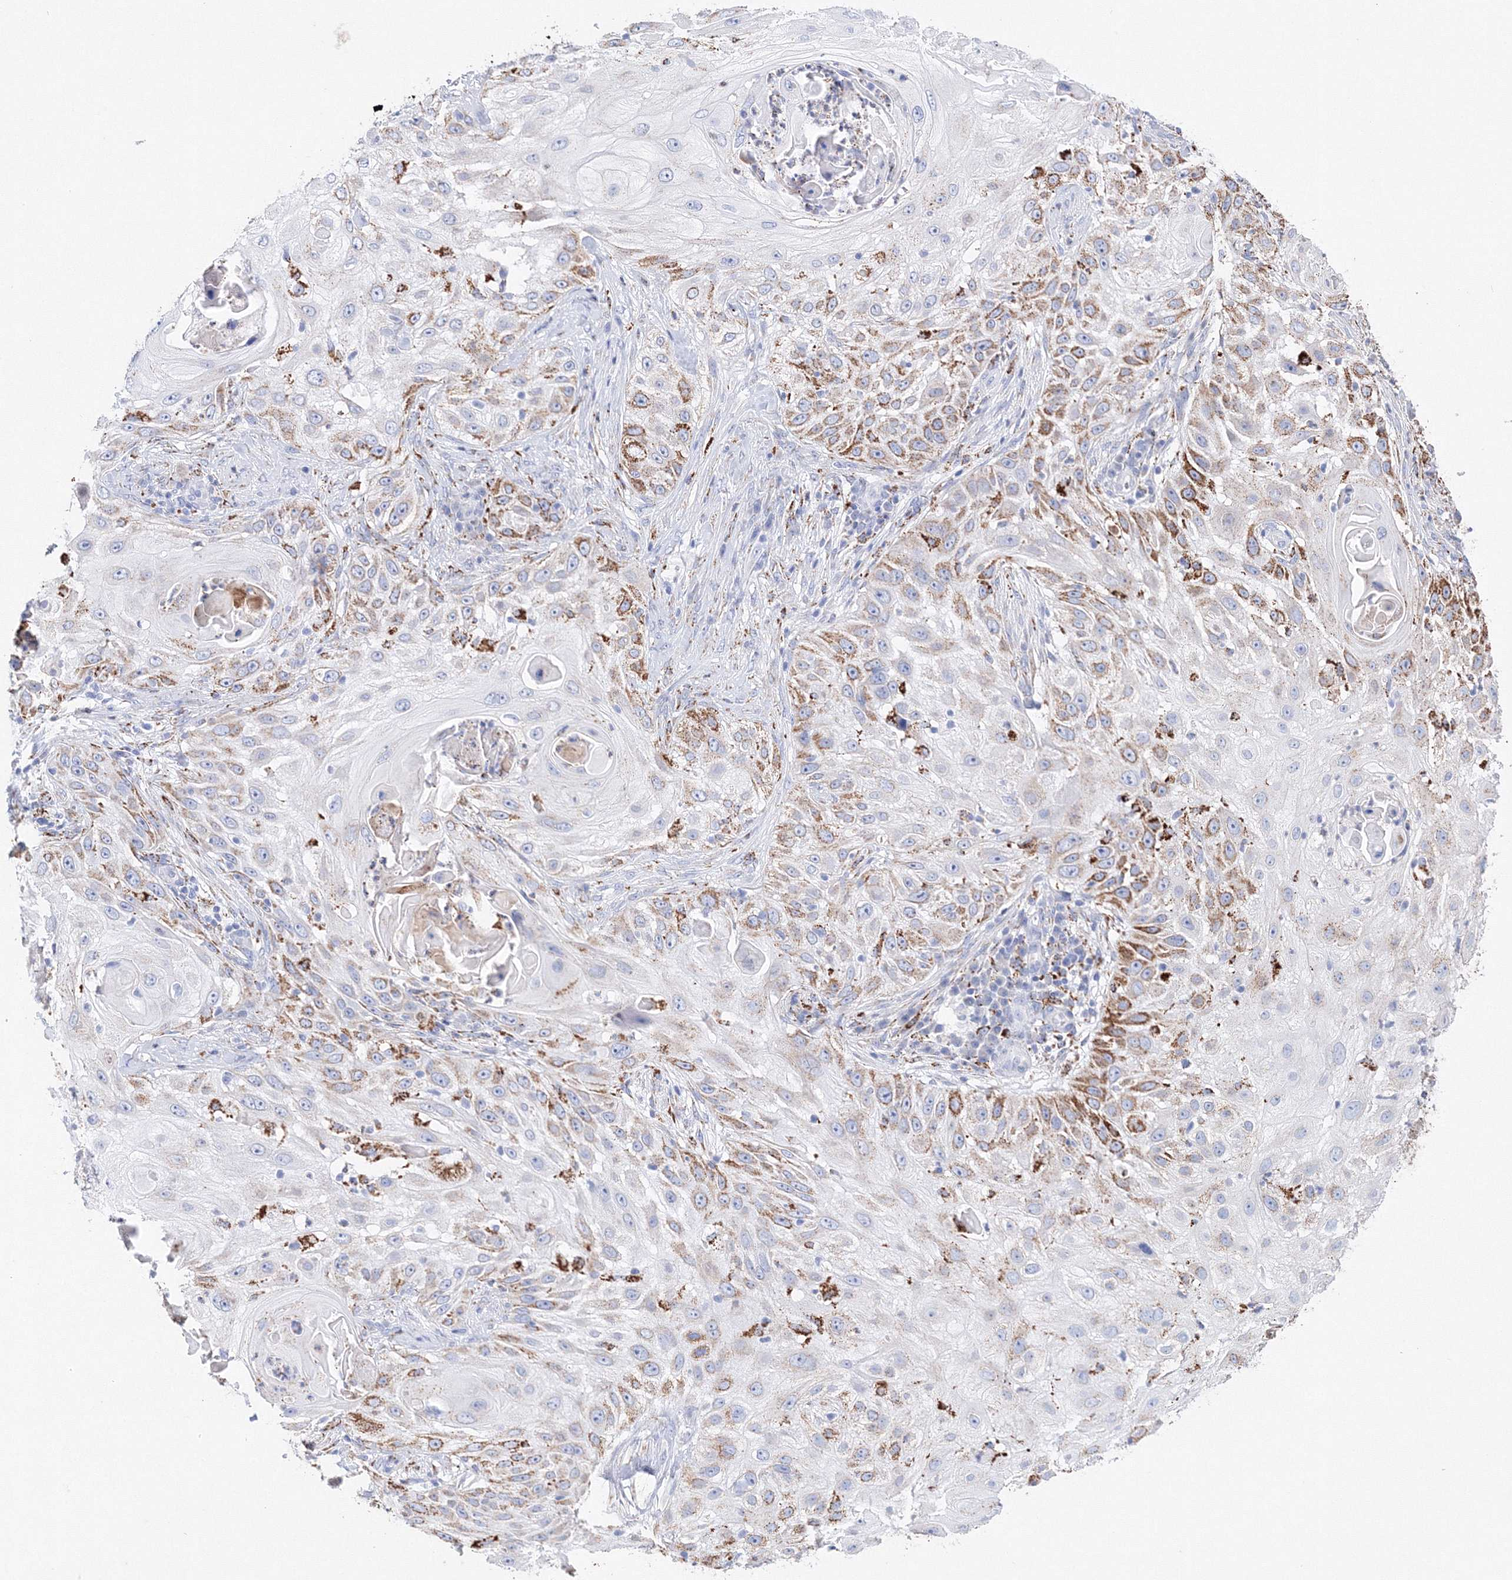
{"staining": {"intensity": "moderate", "quantity": ">75%", "location": "cytoplasmic/membranous"}, "tissue": "skin cancer", "cell_type": "Tumor cells", "image_type": "cancer", "snomed": [{"axis": "morphology", "description": "Squamous cell carcinoma, NOS"}, {"axis": "topography", "description": "Skin"}], "caption": "IHC micrograph of neoplastic tissue: skin cancer (squamous cell carcinoma) stained using immunohistochemistry displays medium levels of moderate protein expression localized specifically in the cytoplasmic/membranous of tumor cells, appearing as a cytoplasmic/membranous brown color.", "gene": "MERTK", "patient": {"sex": "female", "age": 44}}